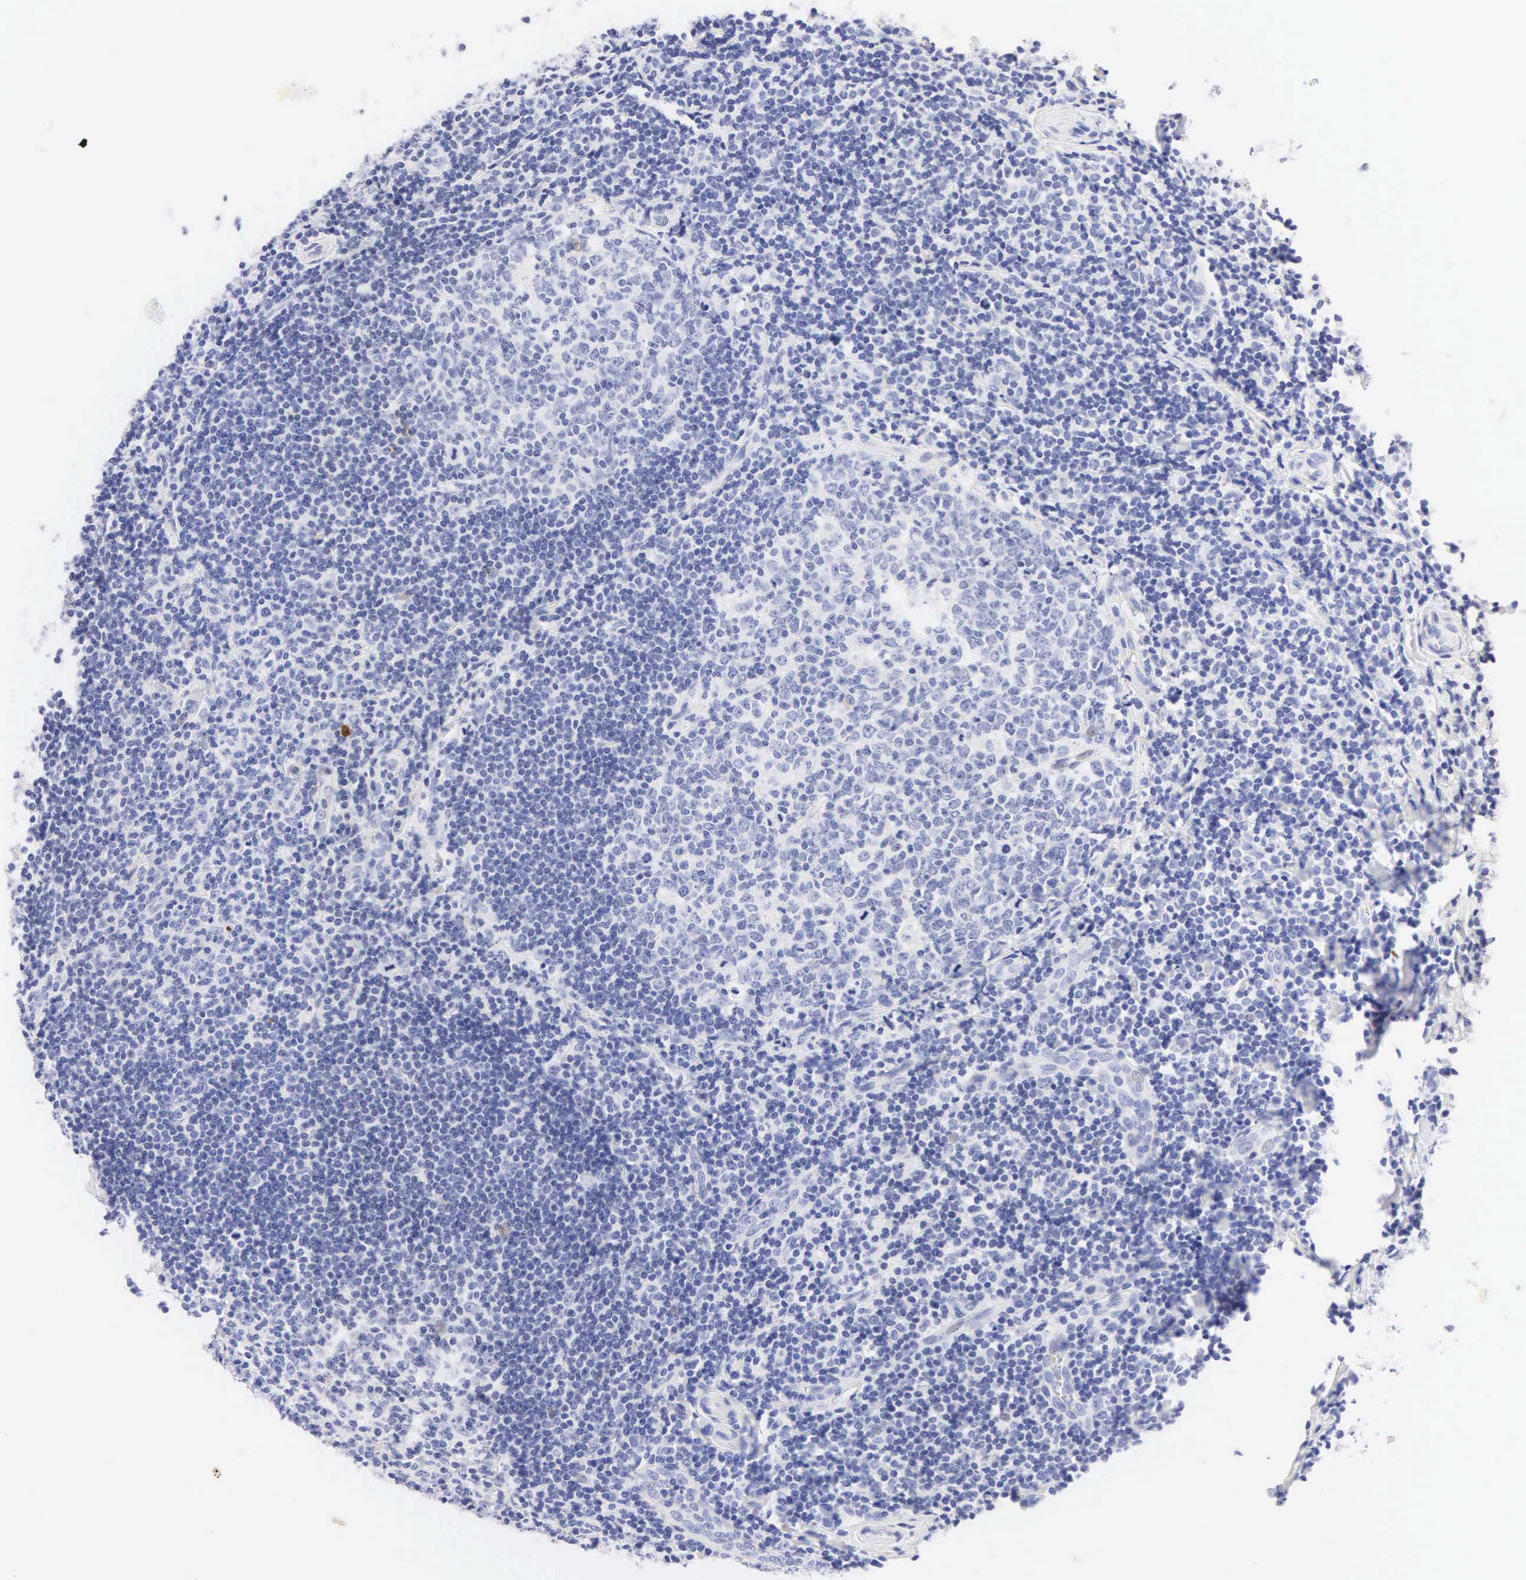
{"staining": {"intensity": "negative", "quantity": "none", "location": "none"}, "tissue": "tonsil", "cell_type": "Germinal center cells", "image_type": "normal", "snomed": [{"axis": "morphology", "description": "Normal tissue, NOS"}, {"axis": "topography", "description": "Tonsil"}], "caption": "This micrograph is of benign tonsil stained with immunohistochemistry to label a protein in brown with the nuclei are counter-stained blue. There is no positivity in germinal center cells.", "gene": "NKX2", "patient": {"sex": "female", "age": 41}}